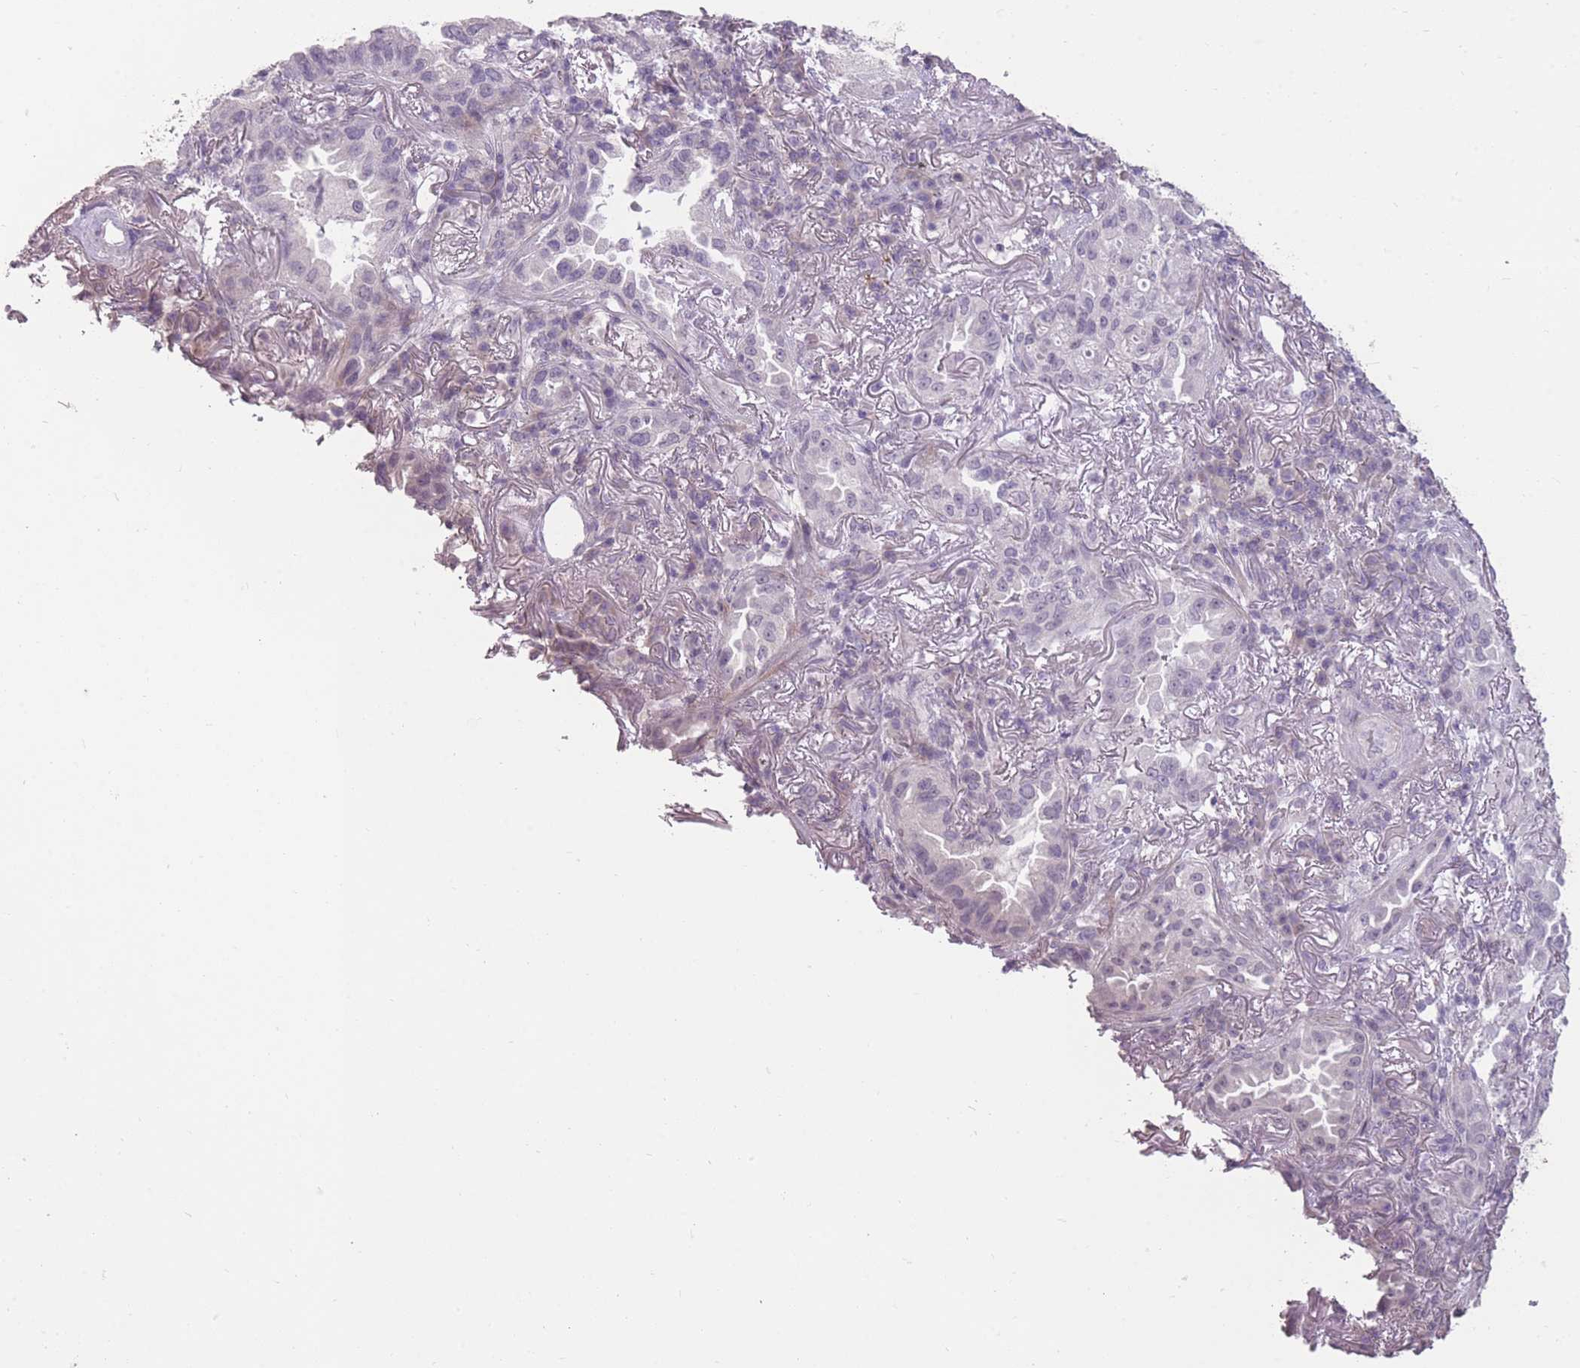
{"staining": {"intensity": "negative", "quantity": "none", "location": "none"}, "tissue": "lung cancer", "cell_type": "Tumor cells", "image_type": "cancer", "snomed": [{"axis": "morphology", "description": "Adenocarcinoma, NOS"}, {"axis": "topography", "description": "Lung"}], "caption": "IHC image of neoplastic tissue: human lung cancer (adenocarcinoma) stained with DAB (3,3'-diaminobenzidine) displays no significant protein expression in tumor cells.", "gene": "ZBTB24", "patient": {"sex": "female", "age": 69}}